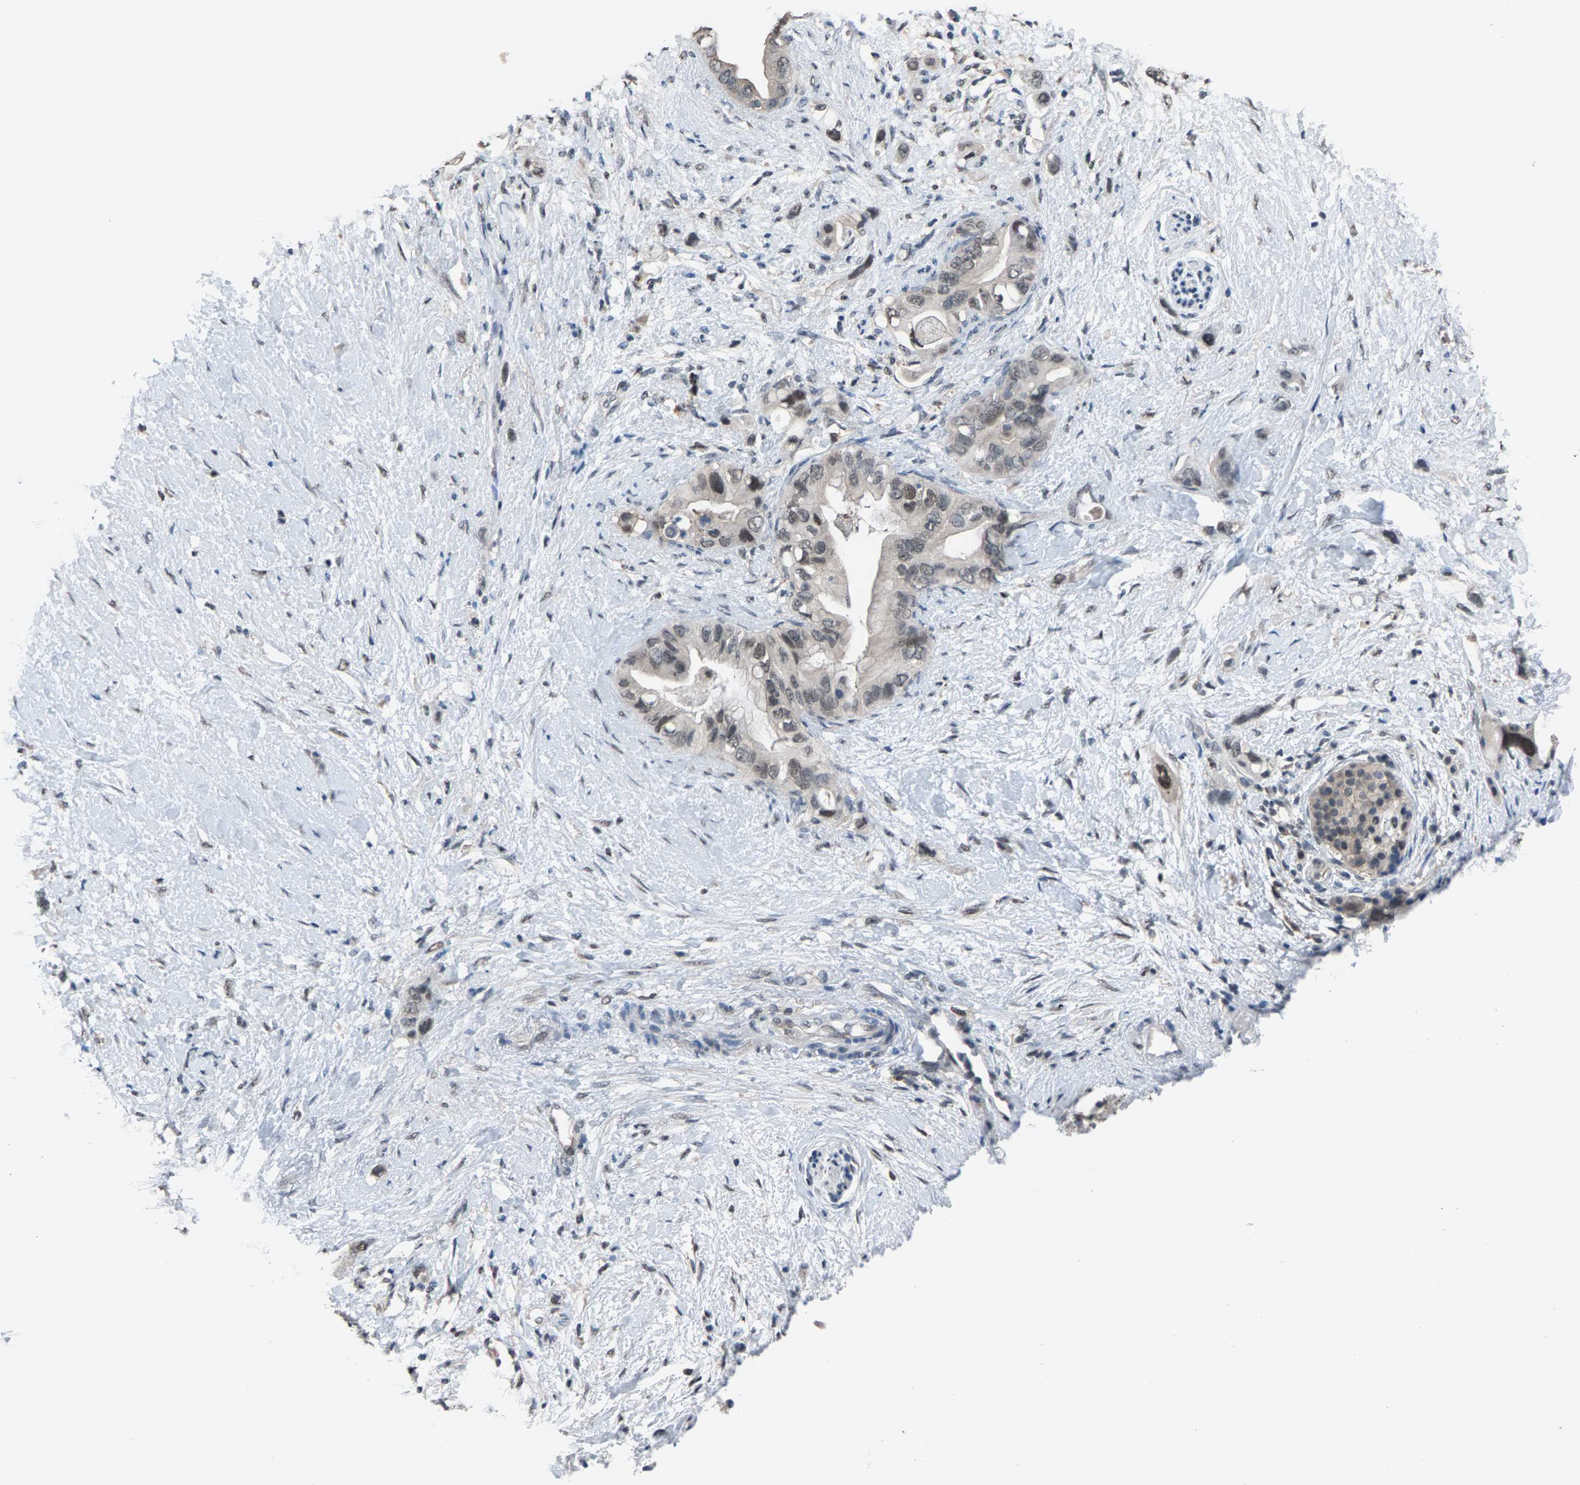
{"staining": {"intensity": "weak", "quantity": ">75%", "location": "nuclear"}, "tissue": "pancreatic cancer", "cell_type": "Tumor cells", "image_type": "cancer", "snomed": [{"axis": "morphology", "description": "Adenocarcinoma, NOS"}, {"axis": "topography", "description": "Pancreas"}], "caption": "An immunohistochemistry (IHC) micrograph of neoplastic tissue is shown. Protein staining in brown labels weak nuclear positivity in pancreatic cancer (adenocarcinoma) within tumor cells. Using DAB (brown) and hematoxylin (blue) stains, captured at high magnification using brightfield microscopy.", "gene": "ZNF276", "patient": {"sex": "female", "age": 56}}